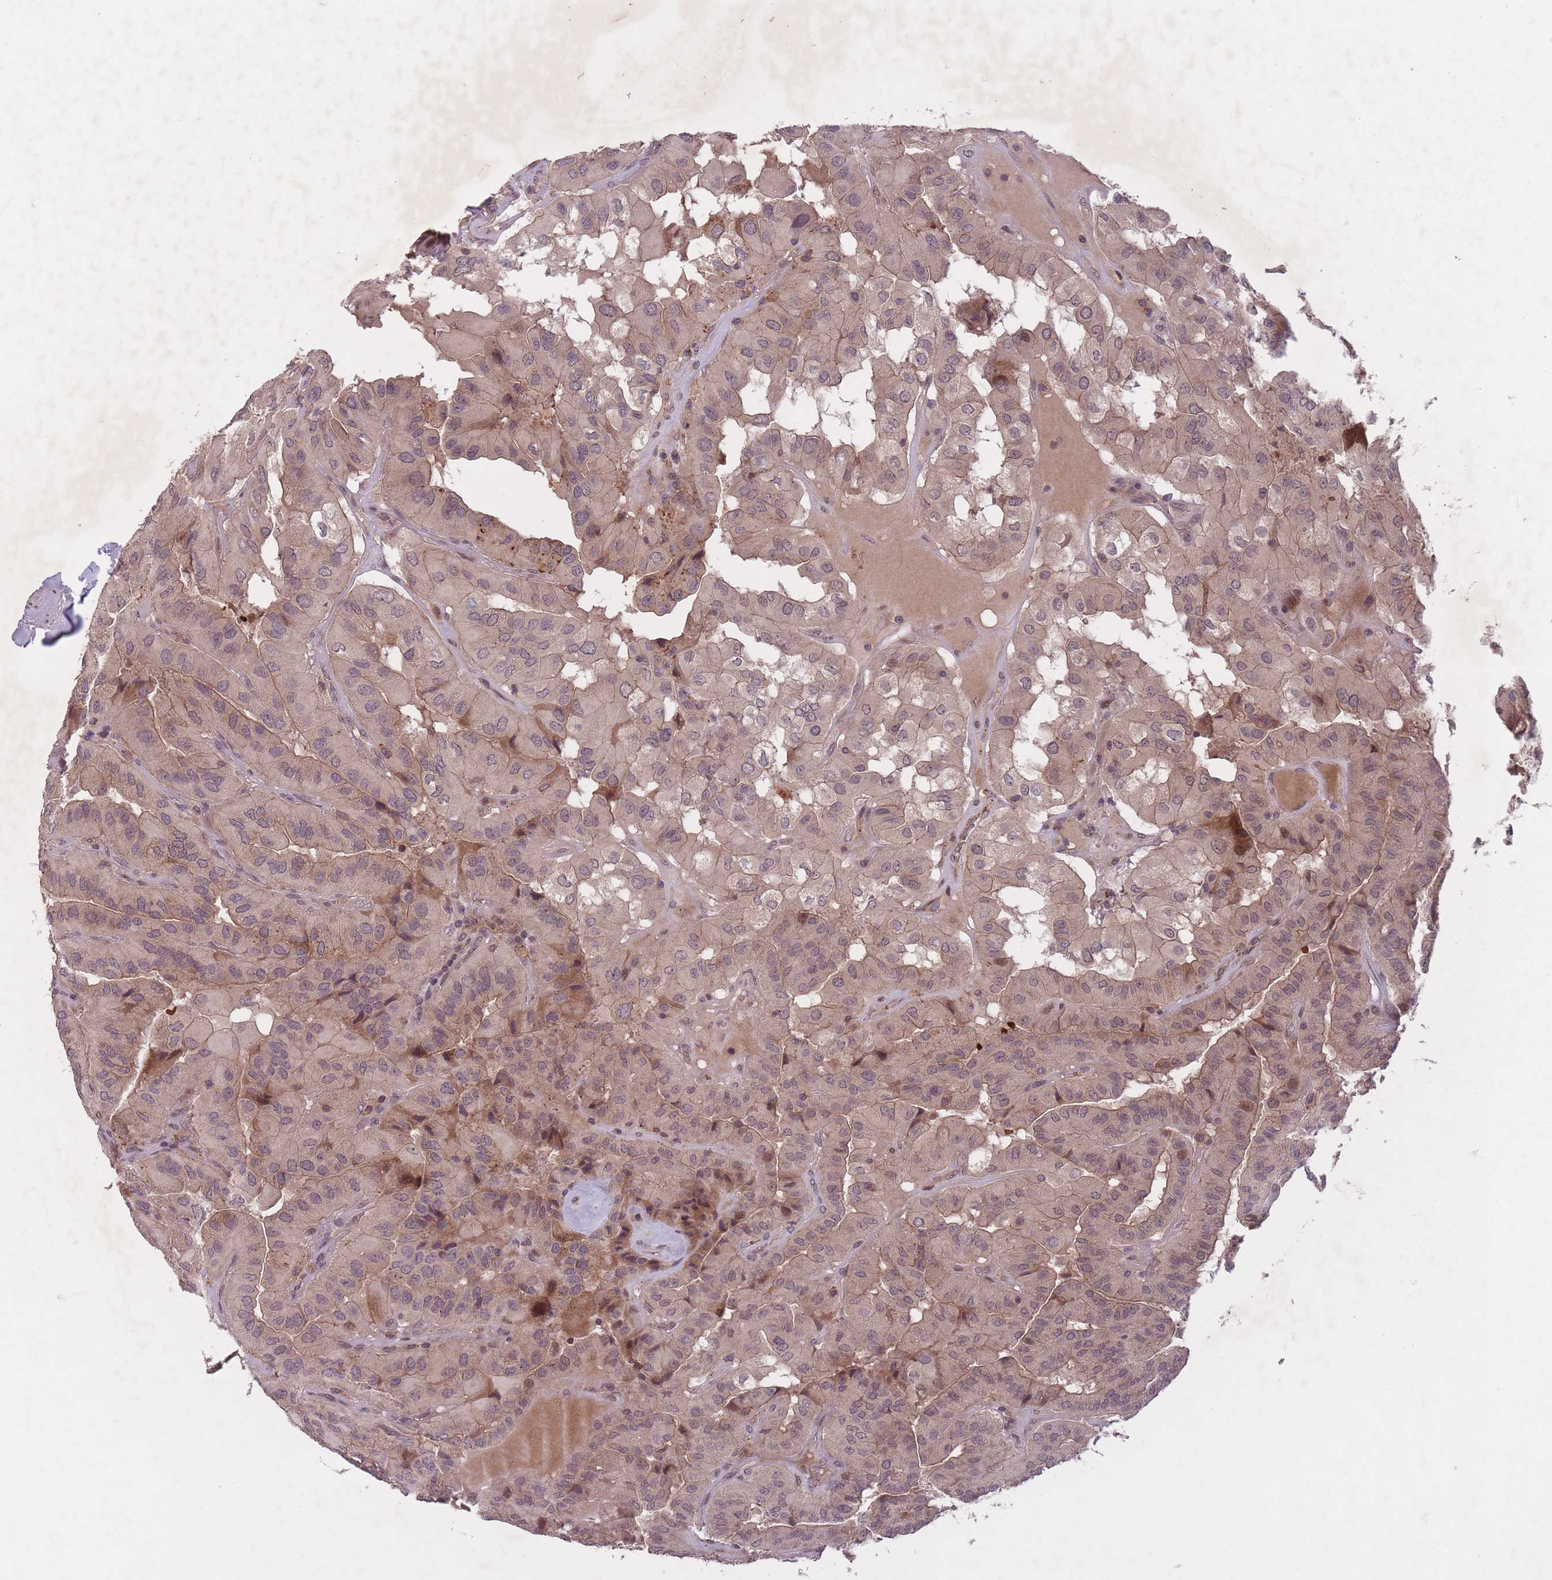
{"staining": {"intensity": "moderate", "quantity": "25%-75%", "location": "cytoplasmic/membranous"}, "tissue": "thyroid cancer", "cell_type": "Tumor cells", "image_type": "cancer", "snomed": [{"axis": "morphology", "description": "Normal tissue, NOS"}, {"axis": "morphology", "description": "Papillary adenocarcinoma, NOS"}, {"axis": "topography", "description": "Thyroid gland"}], "caption": "IHC of human thyroid cancer displays medium levels of moderate cytoplasmic/membranous staining in about 25%-75% of tumor cells. The staining was performed using DAB (3,3'-diaminobenzidine) to visualize the protein expression in brown, while the nuclei were stained in blue with hematoxylin (Magnification: 20x).", "gene": "SECTM1", "patient": {"sex": "female", "age": 59}}